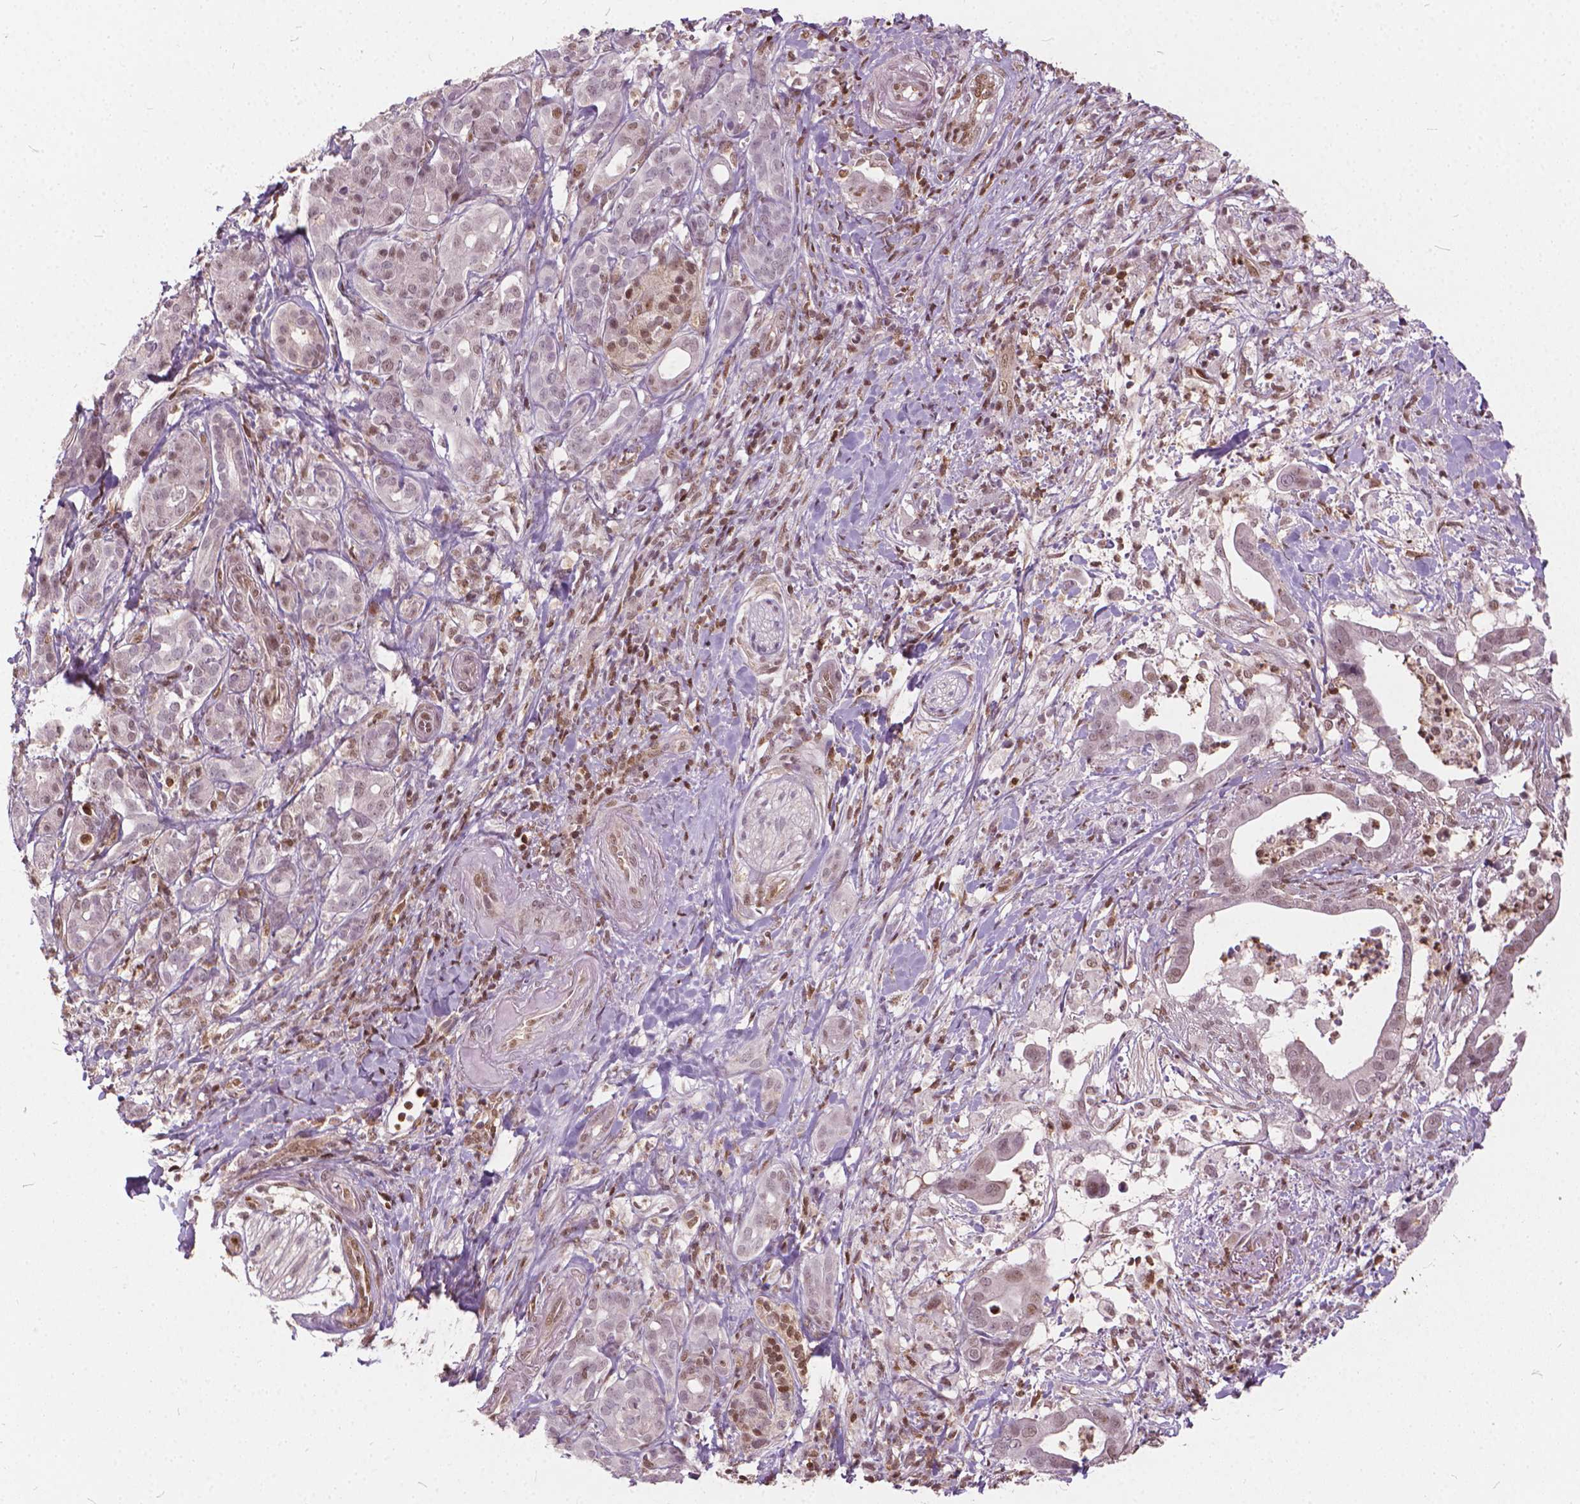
{"staining": {"intensity": "weak", "quantity": "25%-75%", "location": "nuclear"}, "tissue": "pancreatic cancer", "cell_type": "Tumor cells", "image_type": "cancer", "snomed": [{"axis": "morphology", "description": "Adenocarcinoma, NOS"}, {"axis": "topography", "description": "Pancreas"}], "caption": "Brown immunohistochemical staining in human pancreatic cancer (adenocarcinoma) displays weak nuclear expression in approximately 25%-75% of tumor cells. Ihc stains the protein of interest in brown and the nuclei are stained blue.", "gene": "STAT5B", "patient": {"sex": "male", "age": 61}}